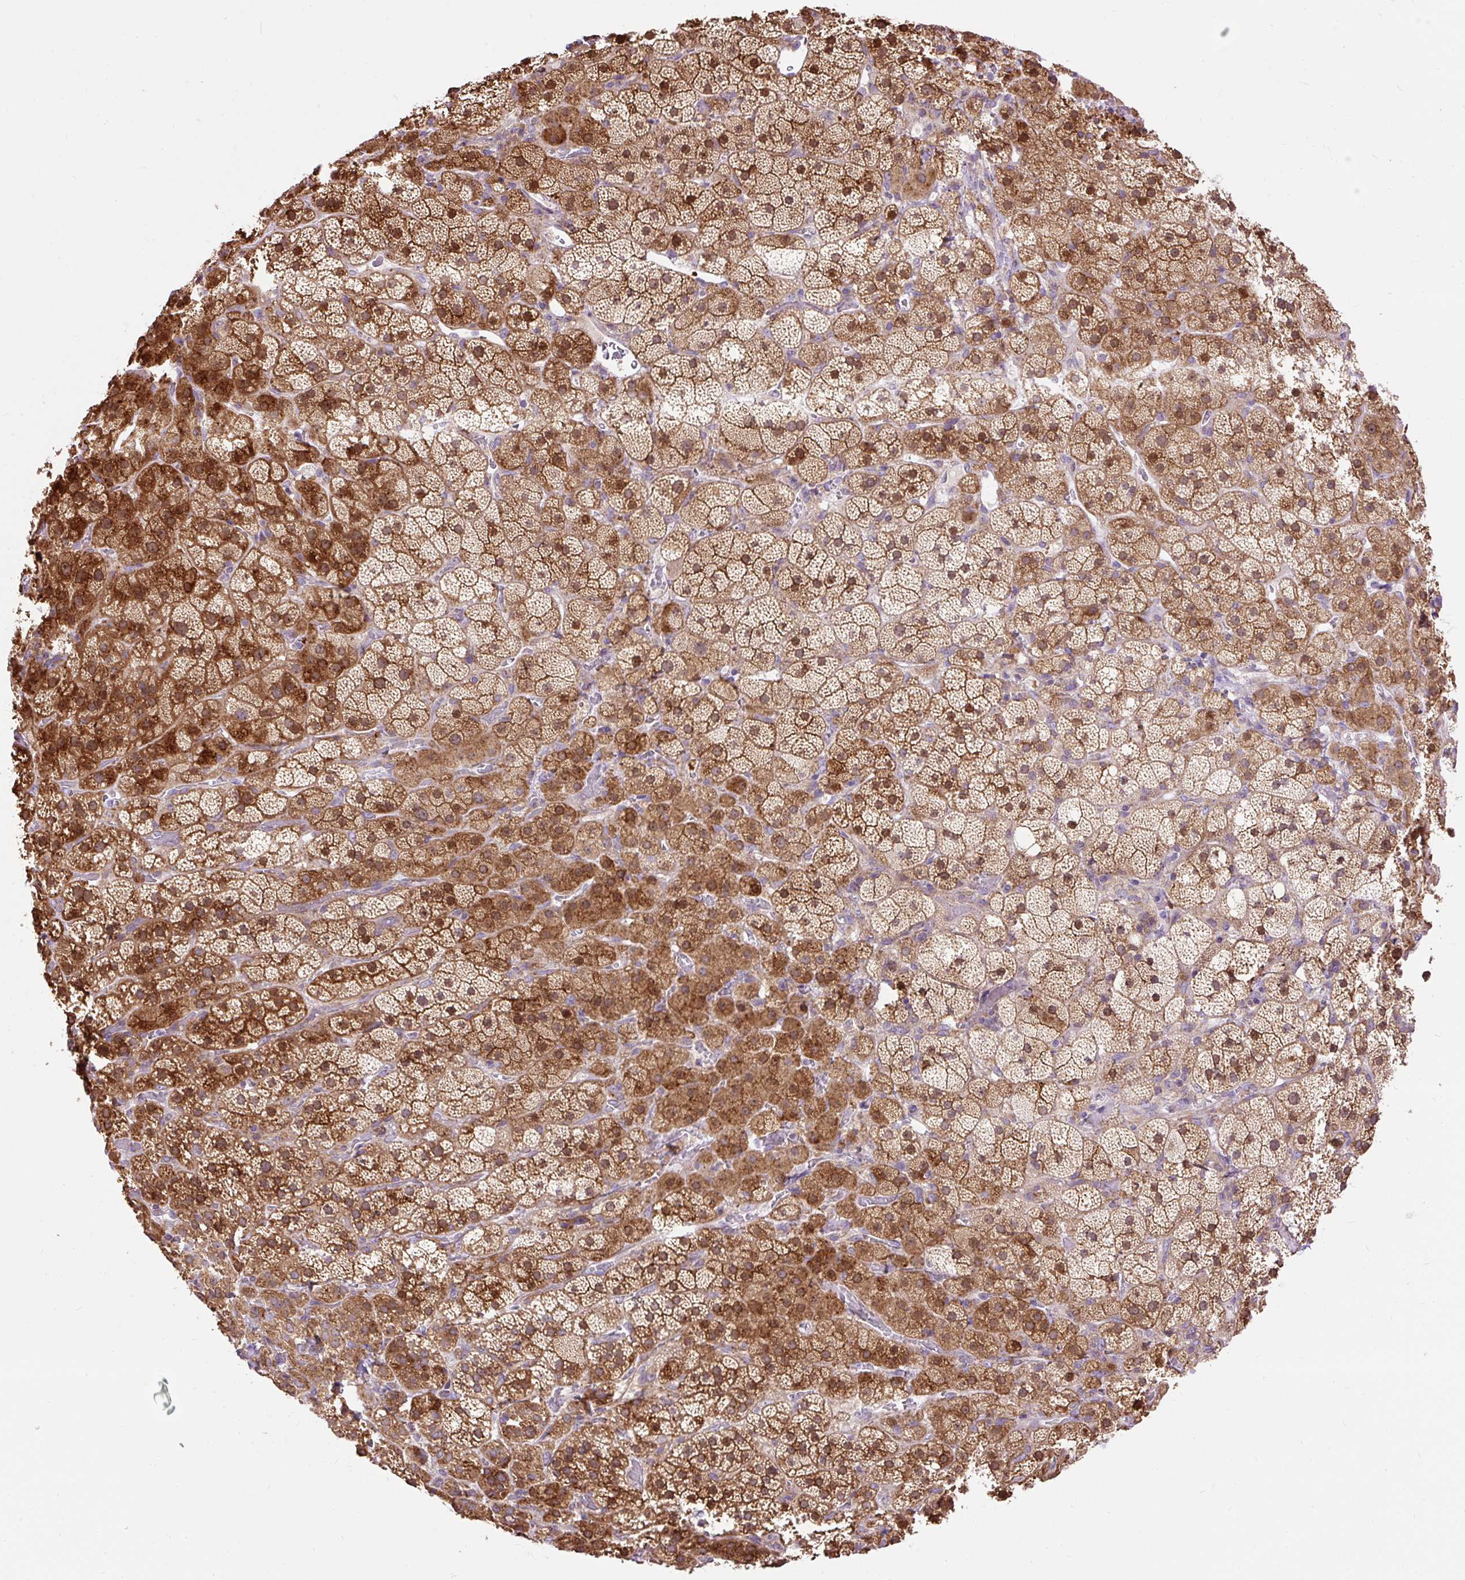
{"staining": {"intensity": "strong", "quantity": "25%-75%", "location": "cytoplasmic/membranous"}, "tissue": "adrenal gland", "cell_type": "Glandular cells", "image_type": "normal", "snomed": [{"axis": "morphology", "description": "Normal tissue, NOS"}, {"axis": "topography", "description": "Adrenal gland"}], "caption": "Adrenal gland stained with DAB (3,3'-diaminobenzidine) immunohistochemistry (IHC) shows high levels of strong cytoplasmic/membranous expression in approximately 25%-75% of glandular cells.", "gene": "RPS5", "patient": {"sex": "male", "age": 57}}